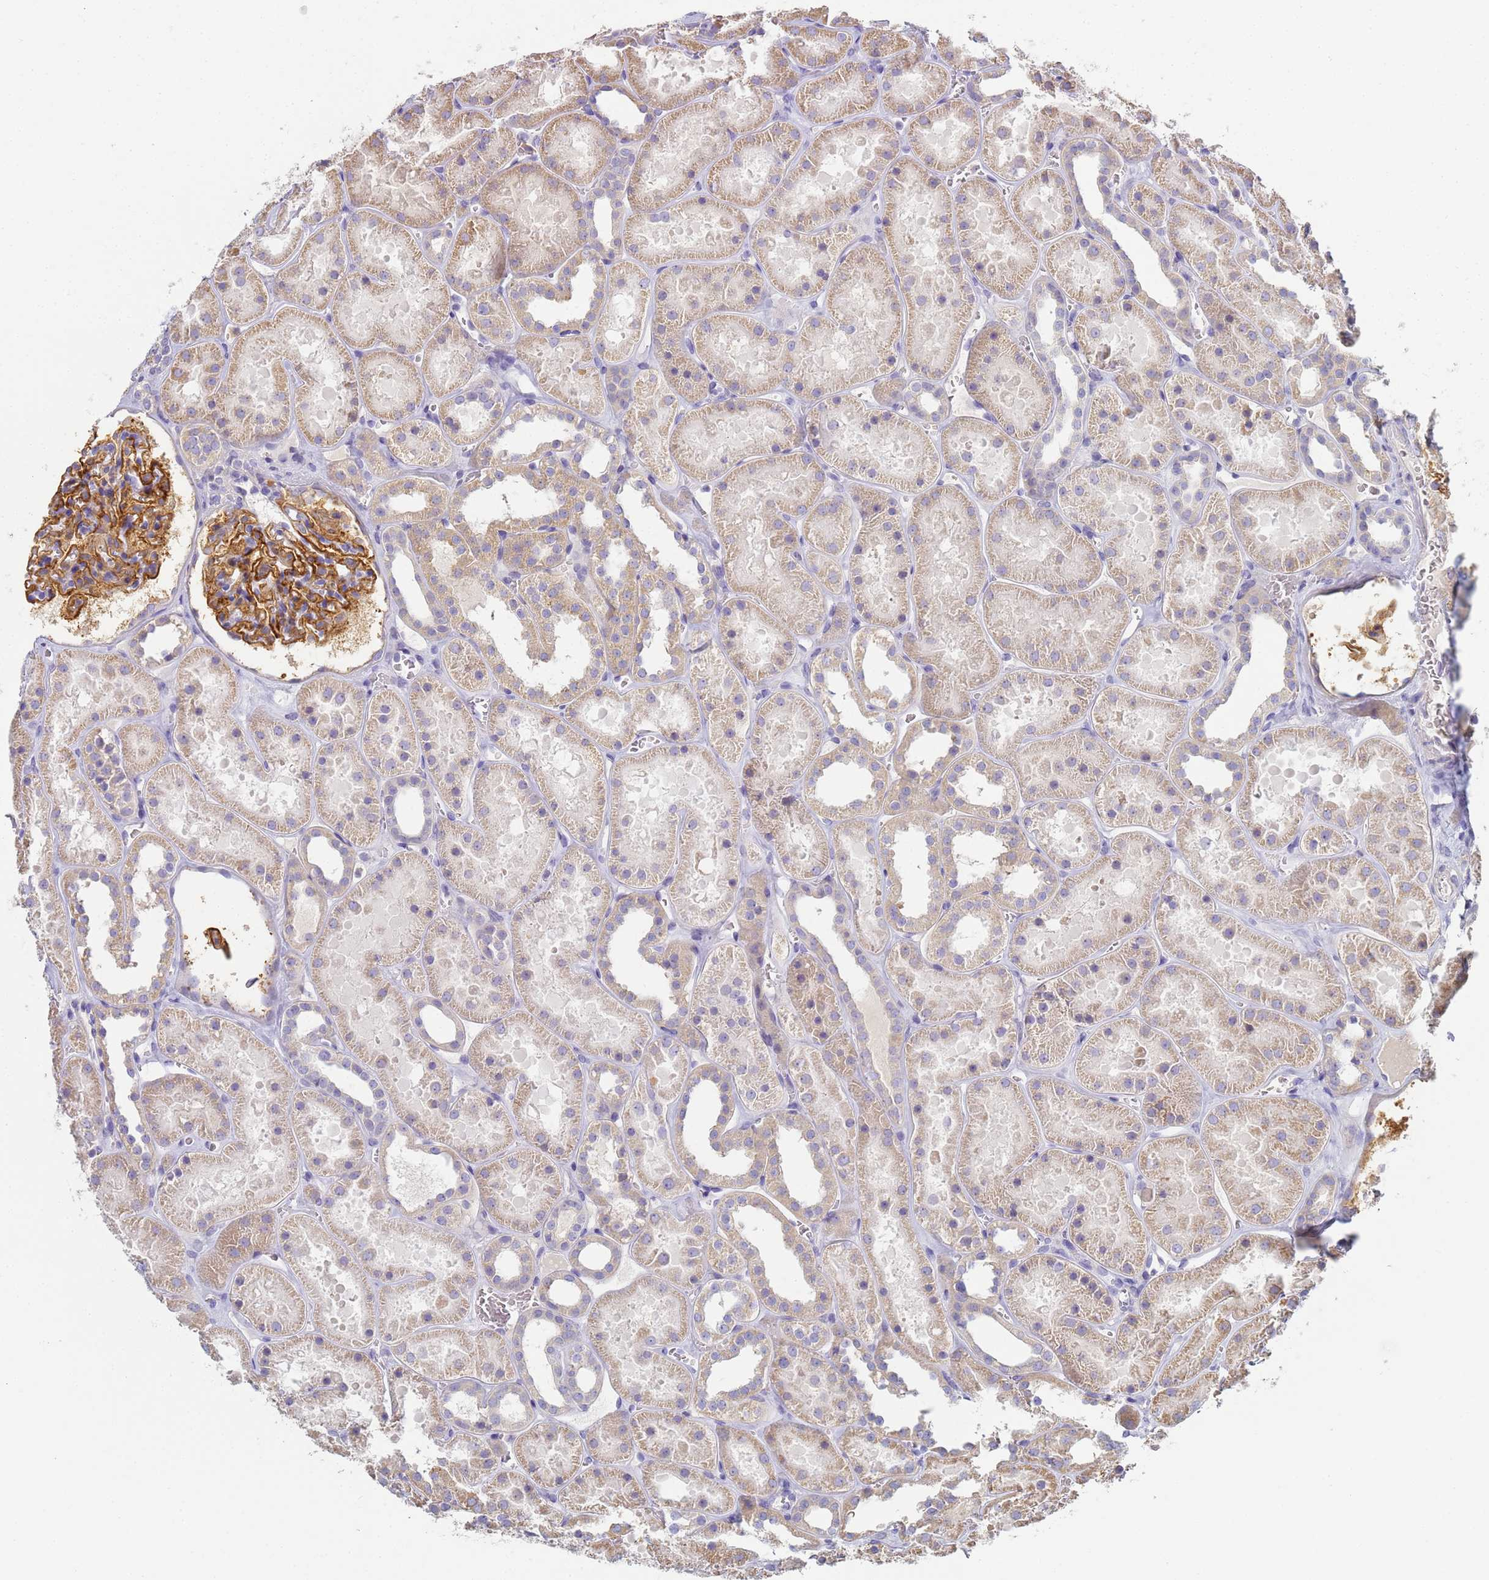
{"staining": {"intensity": "strong", "quantity": "25%-75%", "location": "cytoplasmic/membranous"}, "tissue": "kidney", "cell_type": "Cells in glomeruli", "image_type": "normal", "snomed": [{"axis": "morphology", "description": "Normal tissue, NOS"}, {"axis": "topography", "description": "Kidney"}], "caption": "Kidney stained with IHC reveals strong cytoplasmic/membranous staining in approximately 25%-75% of cells in glomeruli.", "gene": "CR1", "patient": {"sex": "female", "age": 41}}